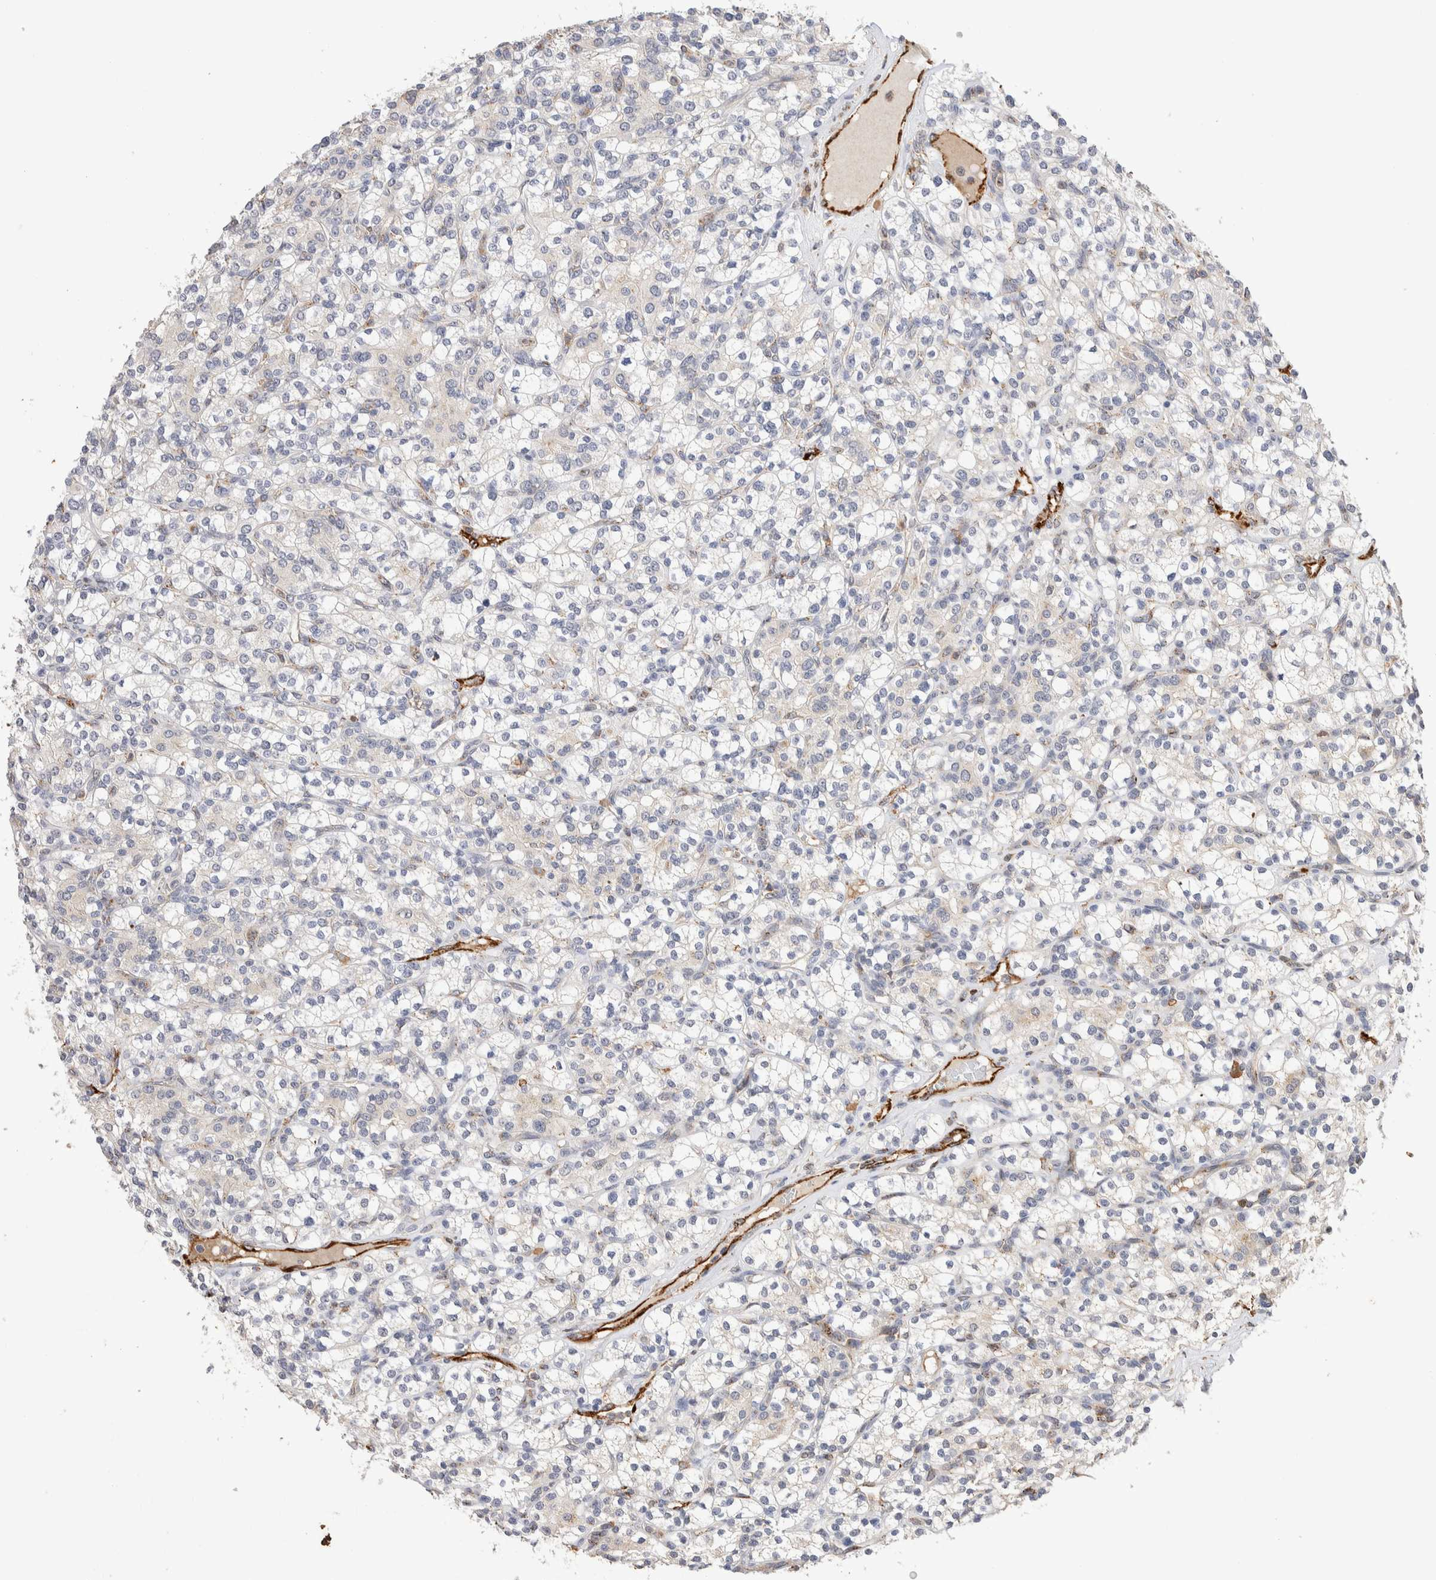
{"staining": {"intensity": "negative", "quantity": "none", "location": "none"}, "tissue": "renal cancer", "cell_type": "Tumor cells", "image_type": "cancer", "snomed": [{"axis": "morphology", "description": "Adenocarcinoma, NOS"}, {"axis": "topography", "description": "Kidney"}], "caption": "There is no significant expression in tumor cells of renal cancer. (DAB immunohistochemistry with hematoxylin counter stain).", "gene": "NSMAF", "patient": {"sex": "male", "age": 77}}